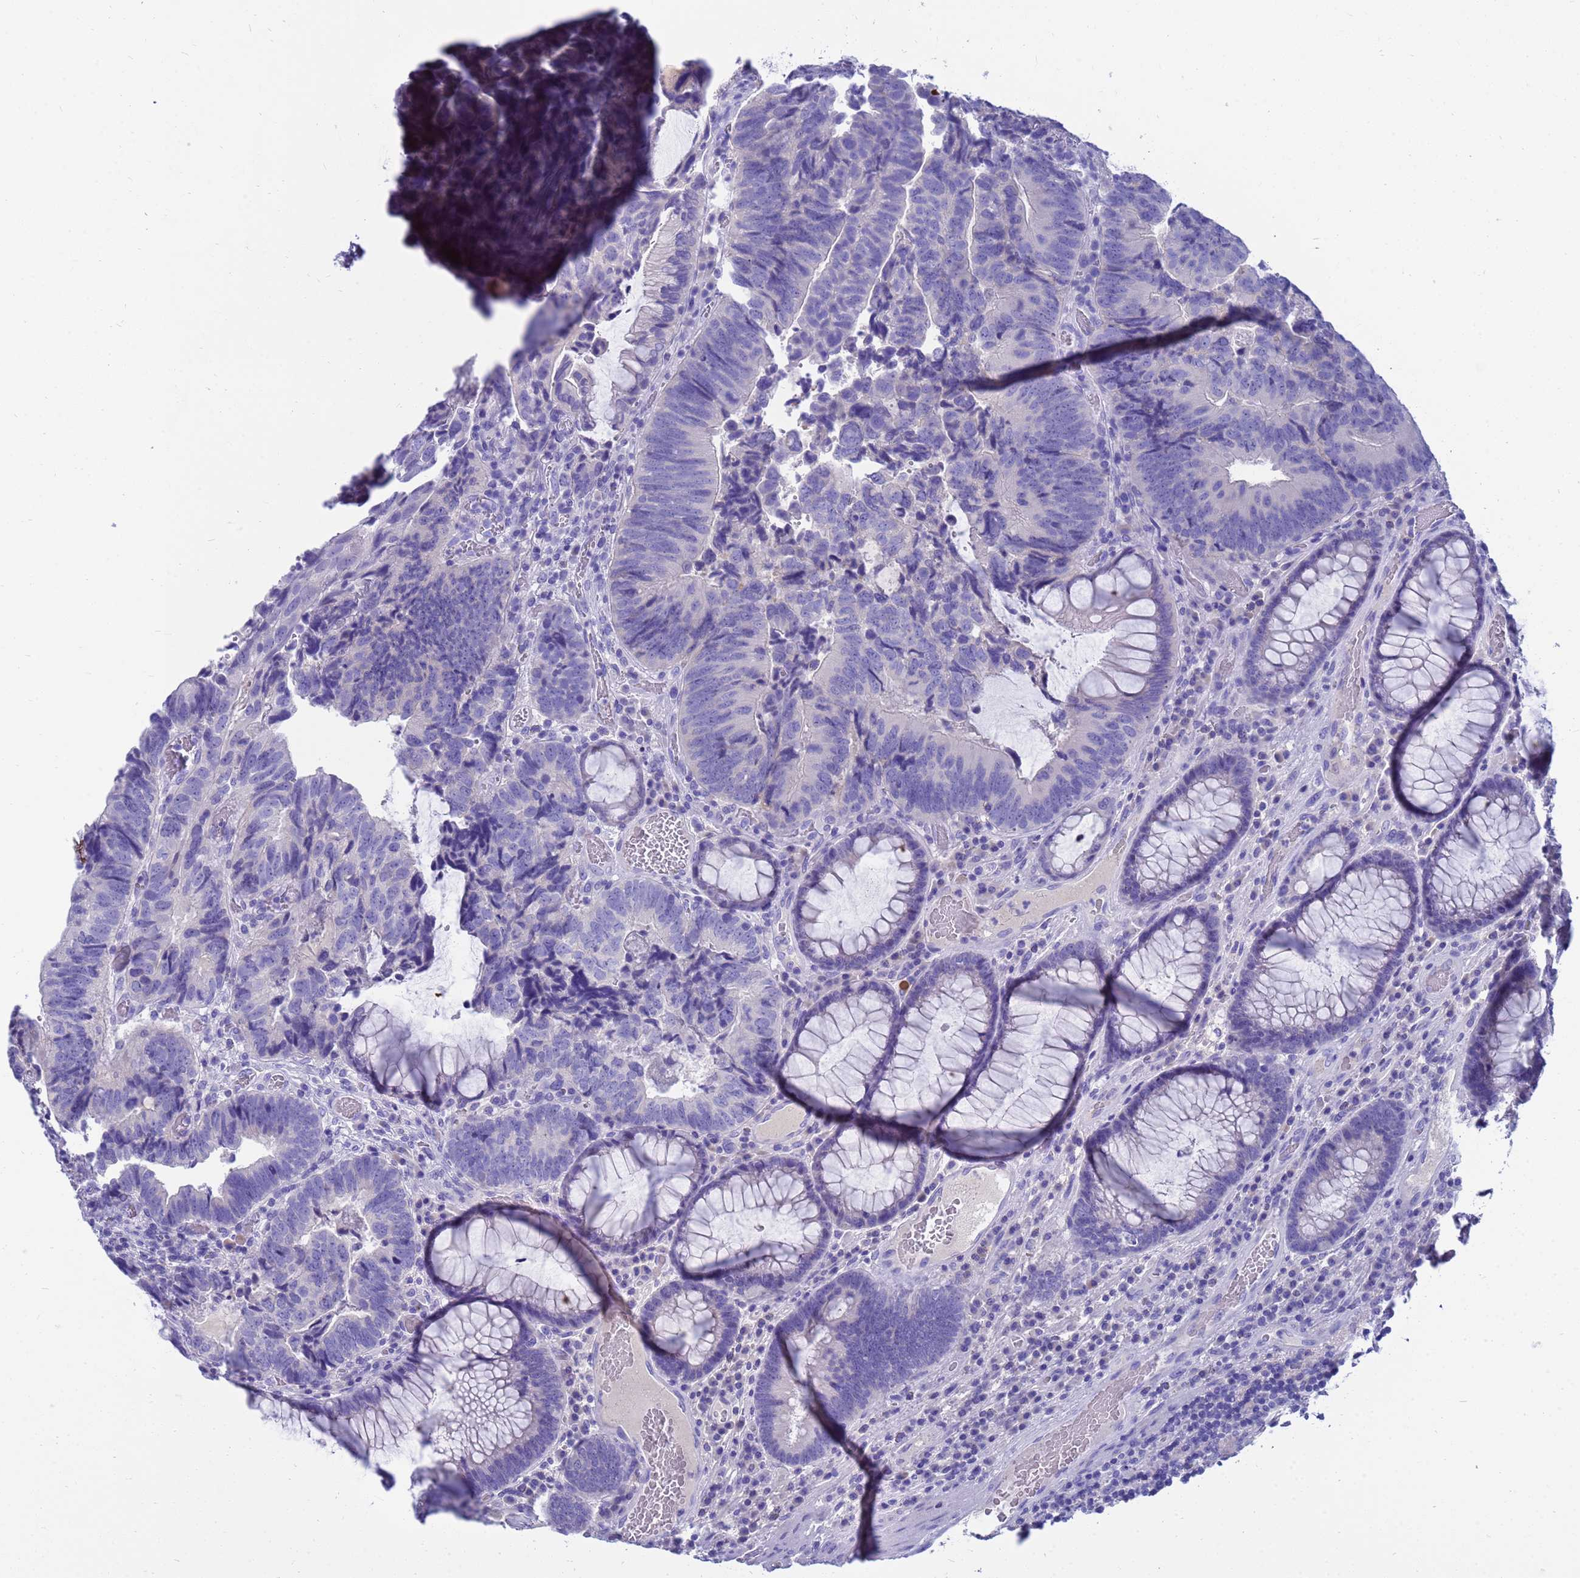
{"staining": {"intensity": "negative", "quantity": "none", "location": "none"}, "tissue": "colorectal cancer", "cell_type": "Tumor cells", "image_type": "cancer", "snomed": [{"axis": "morphology", "description": "Adenocarcinoma, NOS"}, {"axis": "topography", "description": "Colon"}], "caption": "A high-resolution image shows immunohistochemistry (IHC) staining of adenocarcinoma (colorectal), which reveals no significant staining in tumor cells.", "gene": "SYCN", "patient": {"sex": "female", "age": 67}}